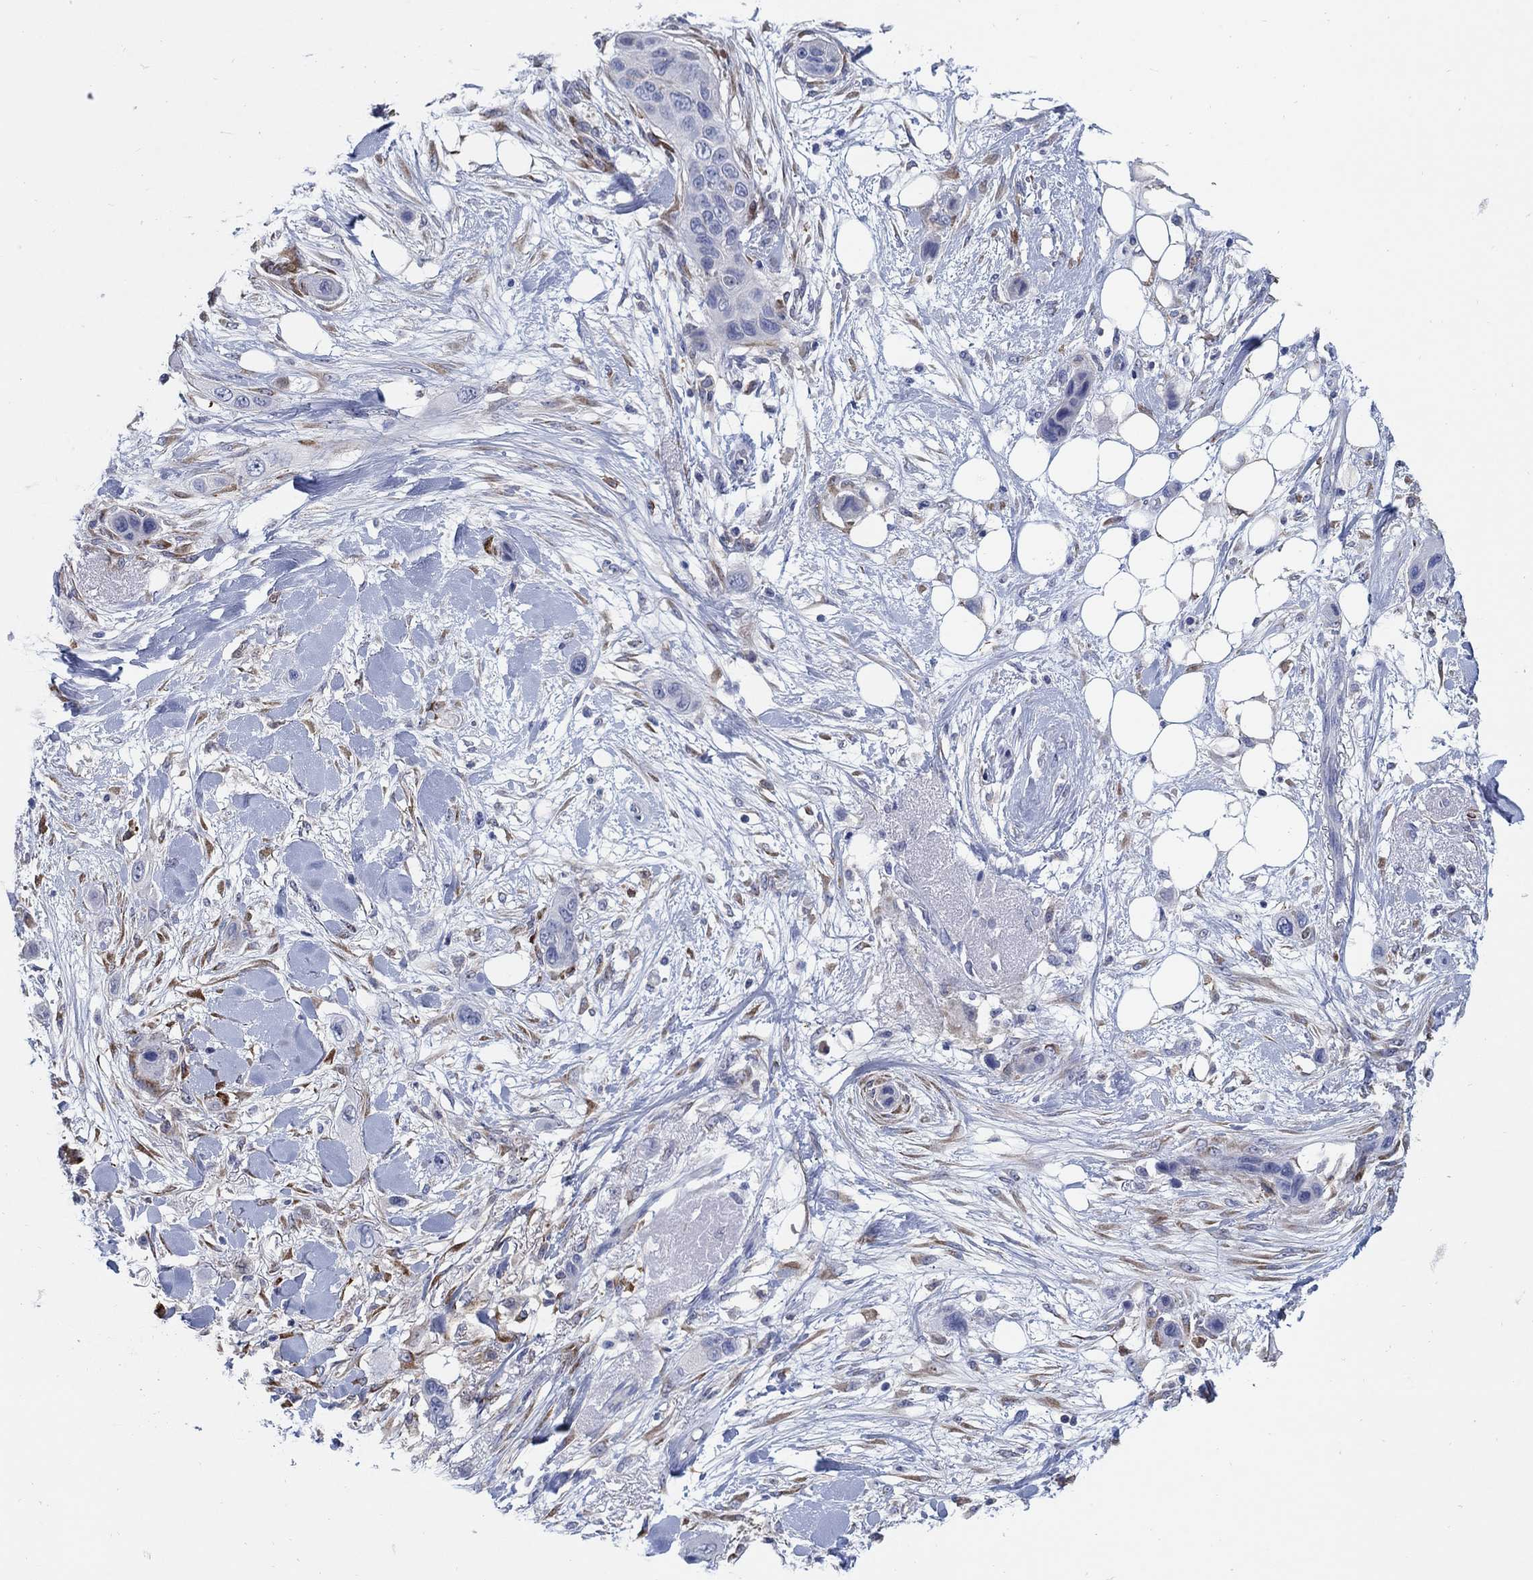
{"staining": {"intensity": "negative", "quantity": "none", "location": "none"}, "tissue": "skin cancer", "cell_type": "Tumor cells", "image_type": "cancer", "snomed": [{"axis": "morphology", "description": "Squamous cell carcinoma, NOS"}, {"axis": "topography", "description": "Skin"}], "caption": "An immunohistochemistry histopathology image of skin squamous cell carcinoma is shown. There is no staining in tumor cells of skin squamous cell carcinoma. Nuclei are stained in blue.", "gene": "REEP2", "patient": {"sex": "male", "age": 79}}